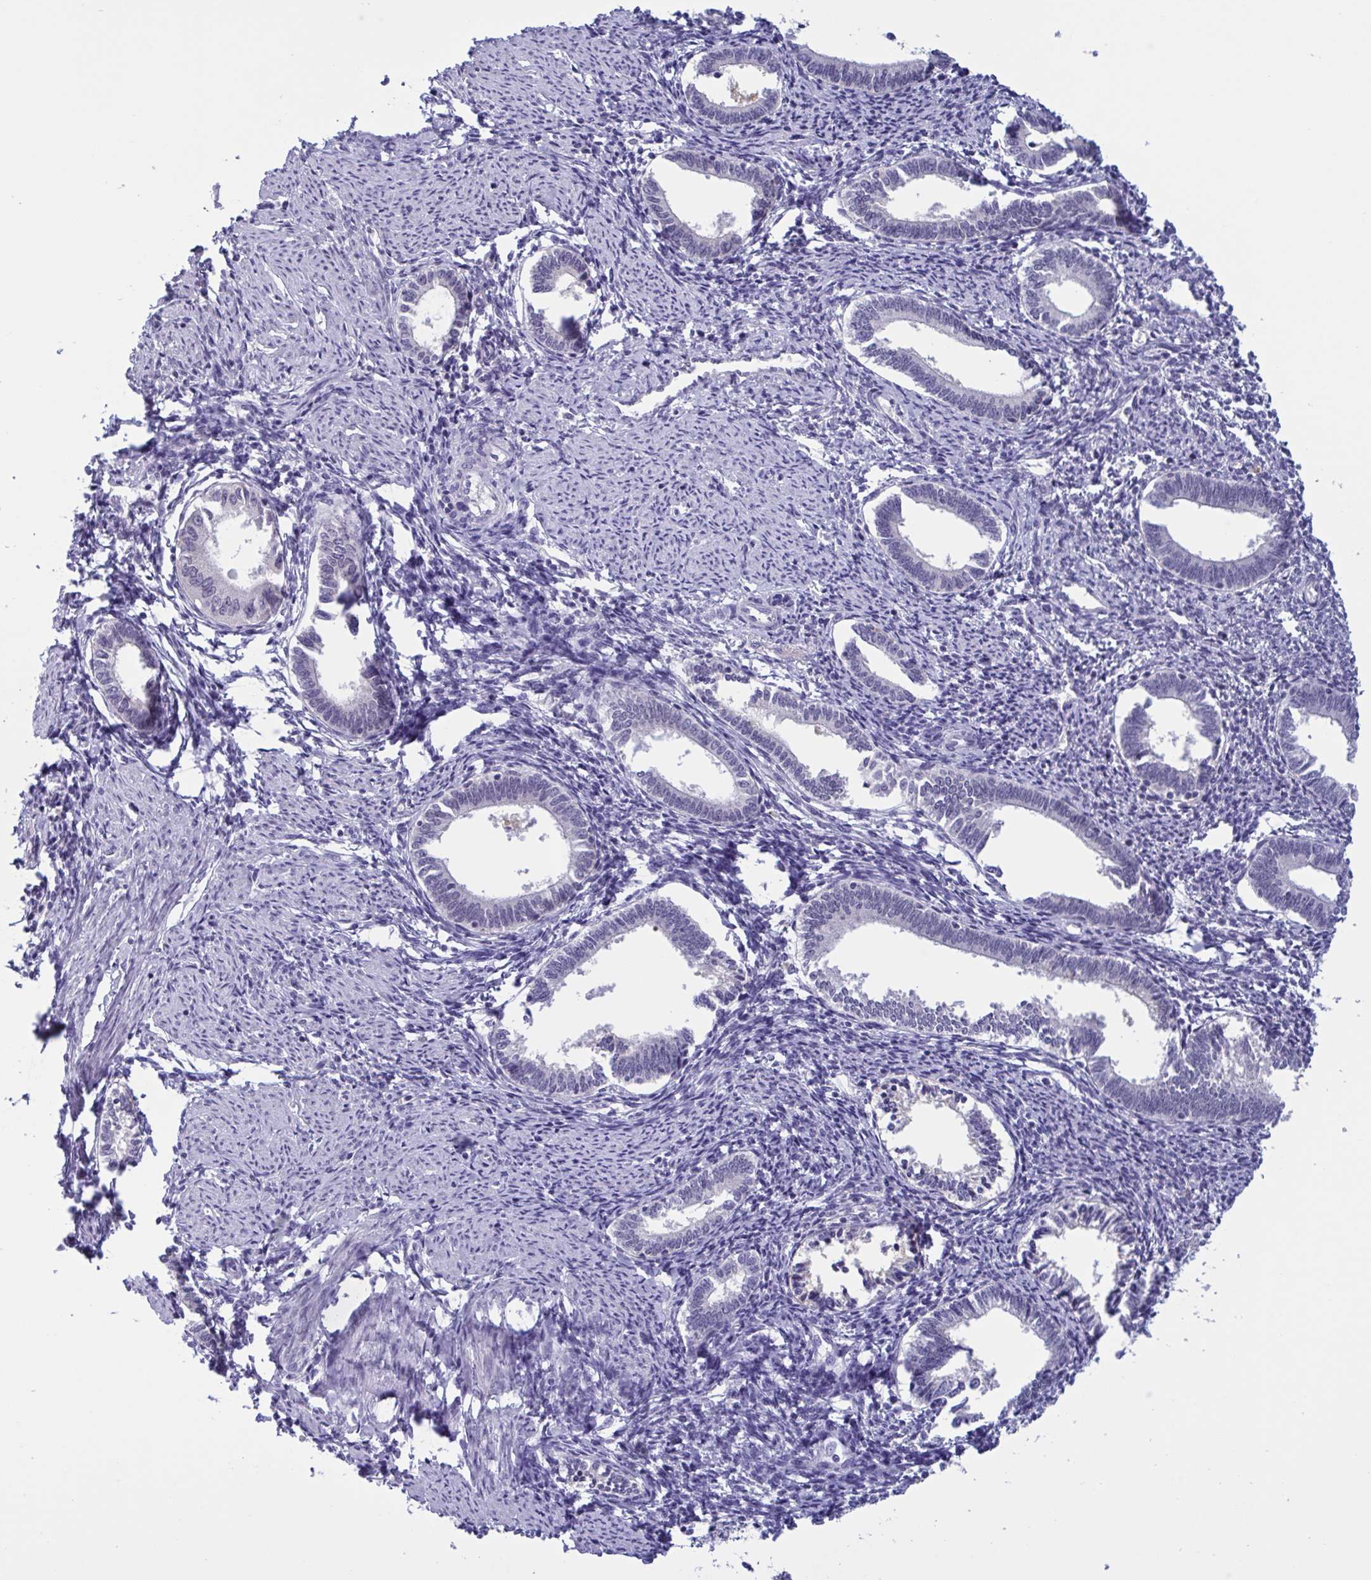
{"staining": {"intensity": "negative", "quantity": "none", "location": "none"}, "tissue": "endometrium", "cell_type": "Cells in endometrial stroma", "image_type": "normal", "snomed": [{"axis": "morphology", "description": "Normal tissue, NOS"}, {"axis": "topography", "description": "Endometrium"}], "caption": "This is an IHC photomicrograph of normal endometrium. There is no staining in cells in endometrial stroma.", "gene": "SERPINB13", "patient": {"sex": "female", "age": 41}}